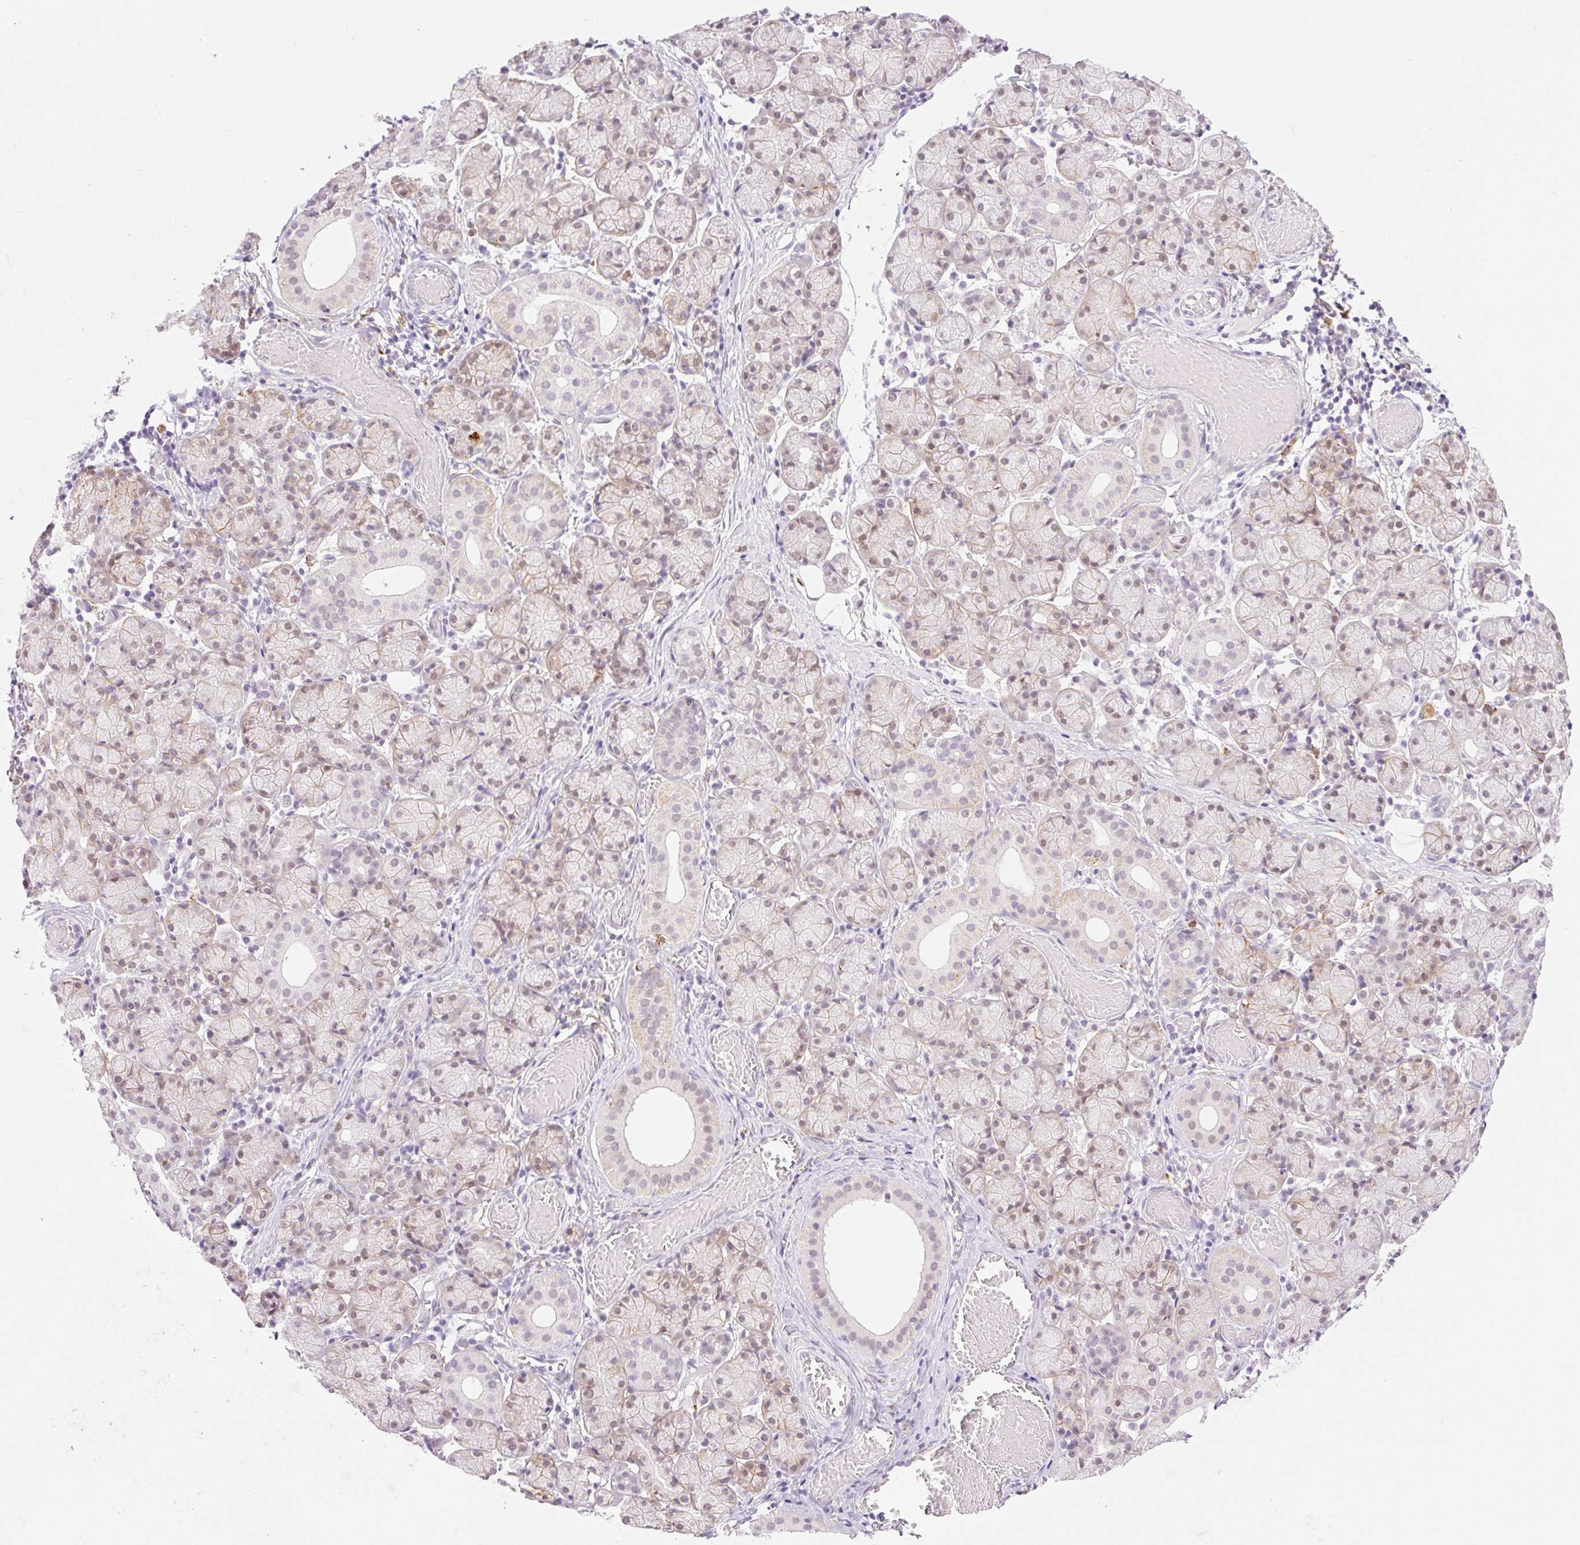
{"staining": {"intensity": "moderate", "quantity": "25%-75%", "location": "nuclear"}, "tissue": "salivary gland", "cell_type": "Glandular cells", "image_type": "normal", "snomed": [{"axis": "morphology", "description": "Normal tissue, NOS"}, {"axis": "topography", "description": "Salivary gland"}], "caption": "Salivary gland stained with immunohistochemistry (IHC) exhibits moderate nuclear positivity in approximately 25%-75% of glandular cells. (IHC, brightfield microscopy, high magnification).", "gene": "PALM3", "patient": {"sex": "female", "age": 24}}